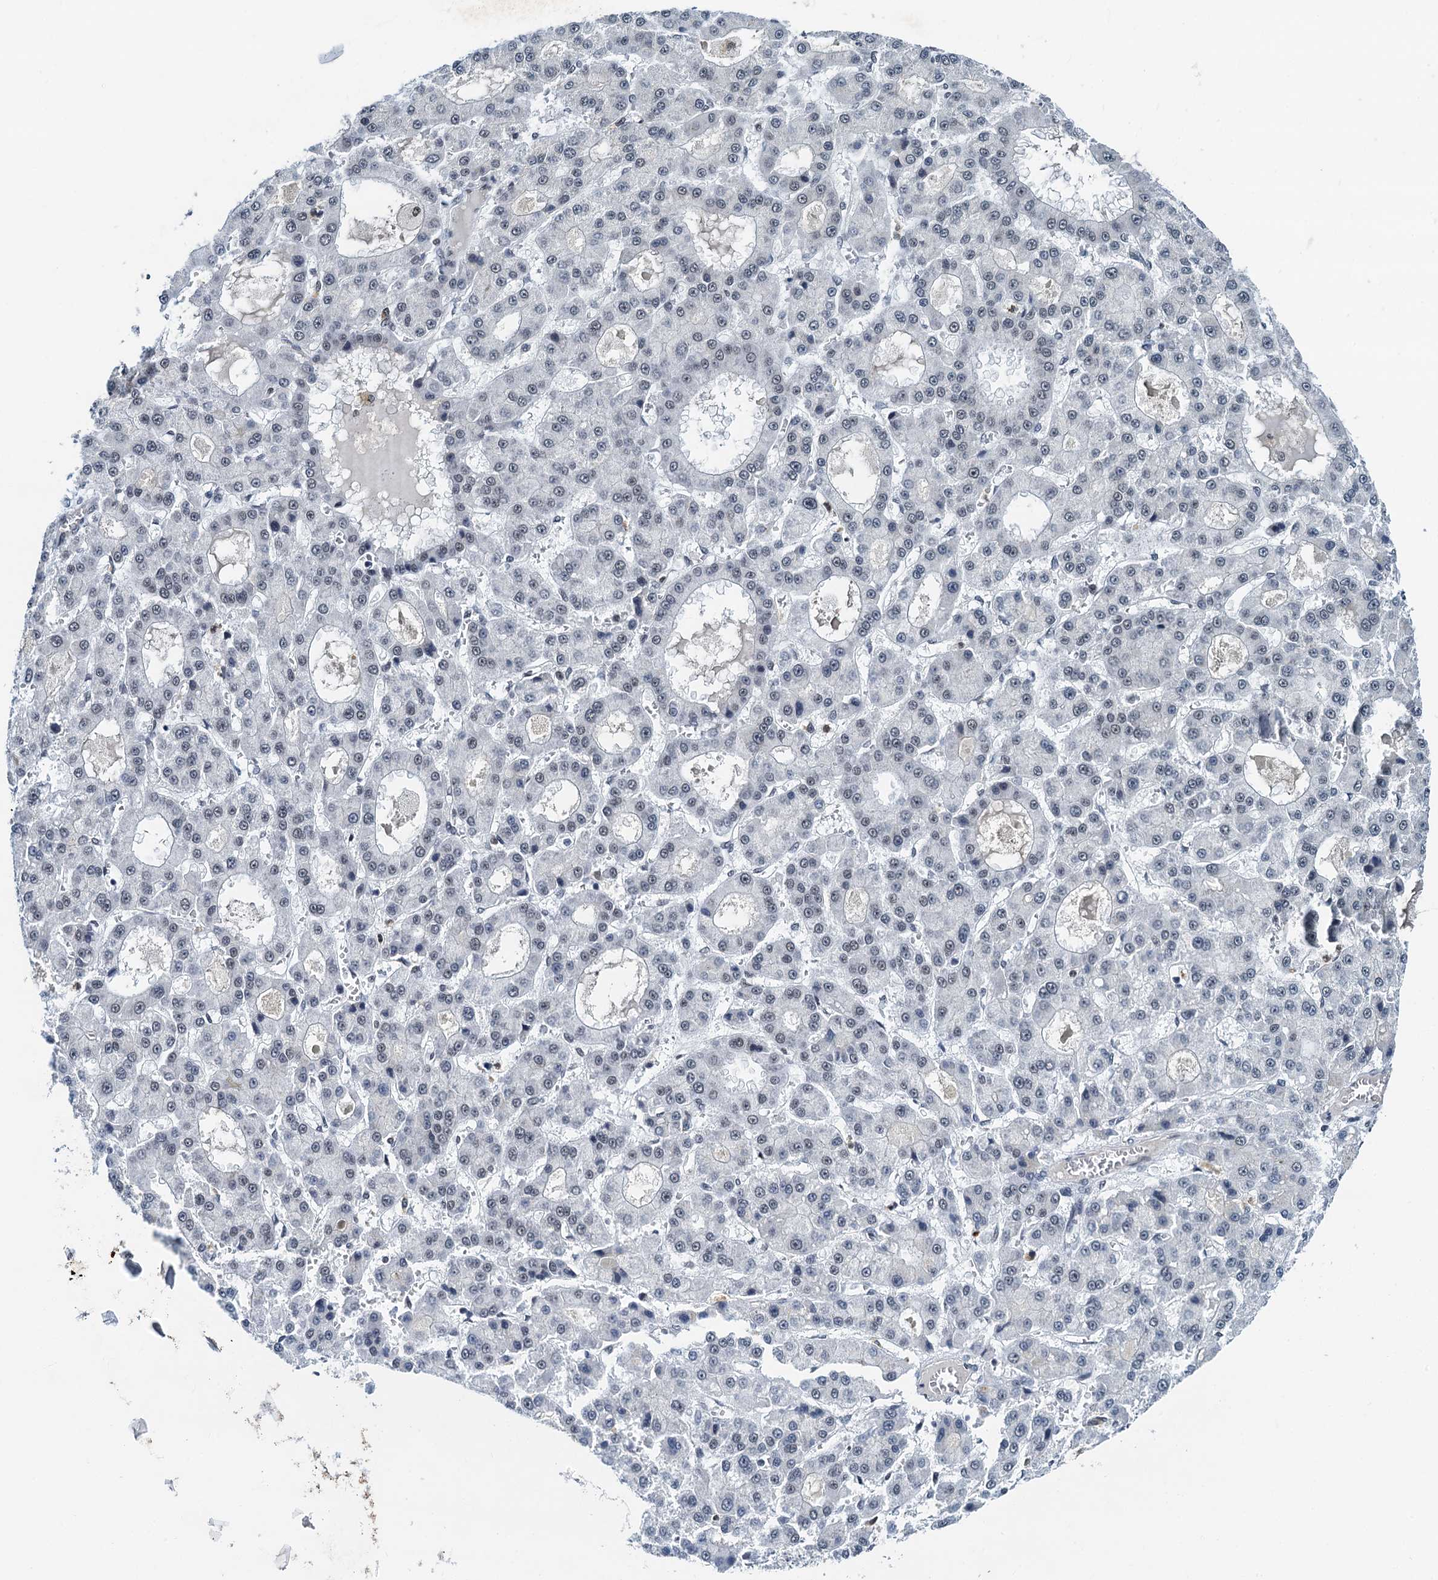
{"staining": {"intensity": "weak", "quantity": "25%-75%", "location": "nuclear"}, "tissue": "liver cancer", "cell_type": "Tumor cells", "image_type": "cancer", "snomed": [{"axis": "morphology", "description": "Carcinoma, Hepatocellular, NOS"}, {"axis": "topography", "description": "Liver"}], "caption": "Immunohistochemistry (DAB) staining of human hepatocellular carcinoma (liver) exhibits weak nuclear protein expression in approximately 25%-75% of tumor cells.", "gene": "SNRPD1", "patient": {"sex": "male", "age": 70}}